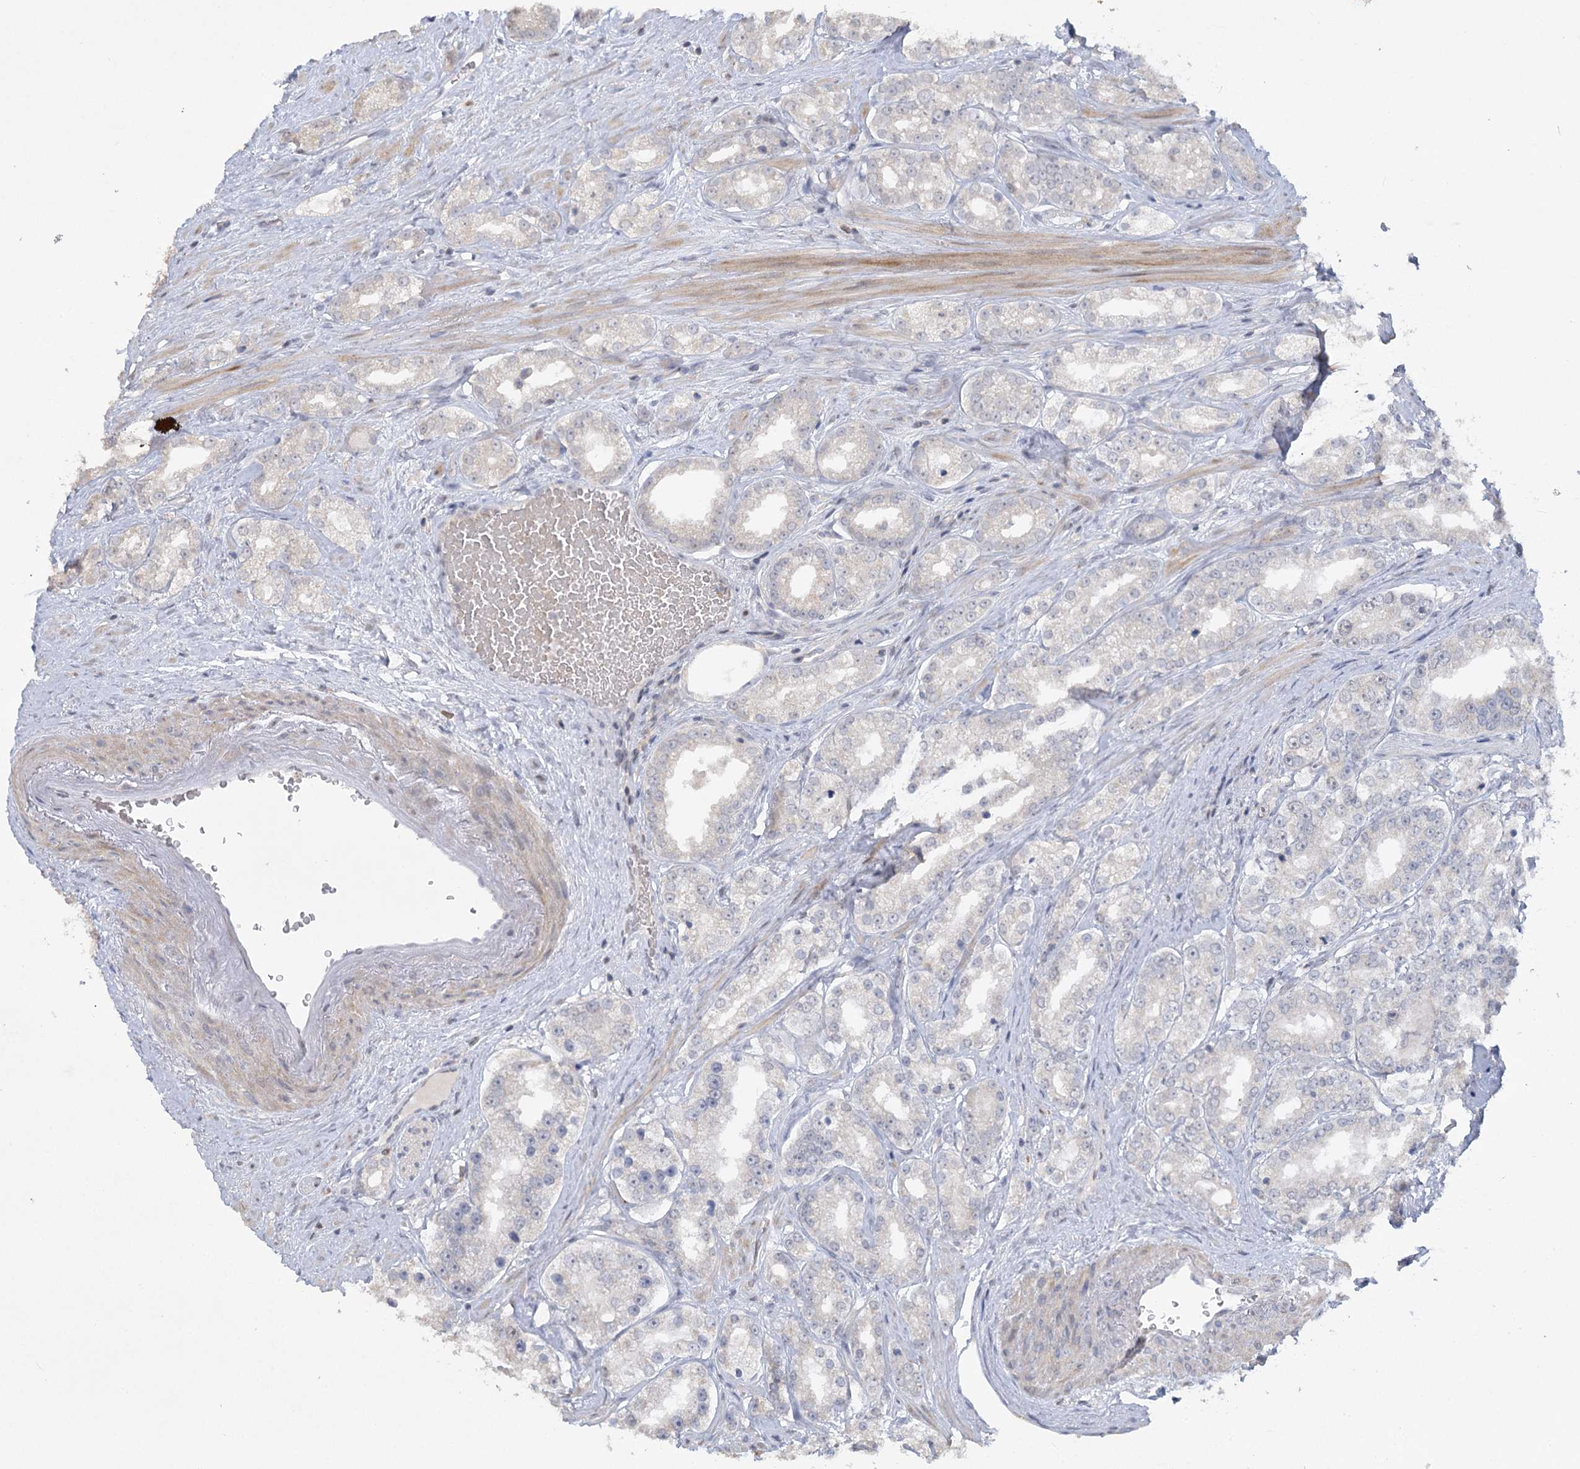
{"staining": {"intensity": "negative", "quantity": "none", "location": "none"}, "tissue": "prostate cancer", "cell_type": "Tumor cells", "image_type": "cancer", "snomed": [{"axis": "morphology", "description": "Normal tissue, NOS"}, {"axis": "morphology", "description": "Adenocarcinoma, High grade"}, {"axis": "topography", "description": "Prostate"}], "caption": "Immunohistochemical staining of human prostate cancer demonstrates no significant staining in tumor cells.", "gene": "TRAF3IP1", "patient": {"sex": "male", "age": 83}}